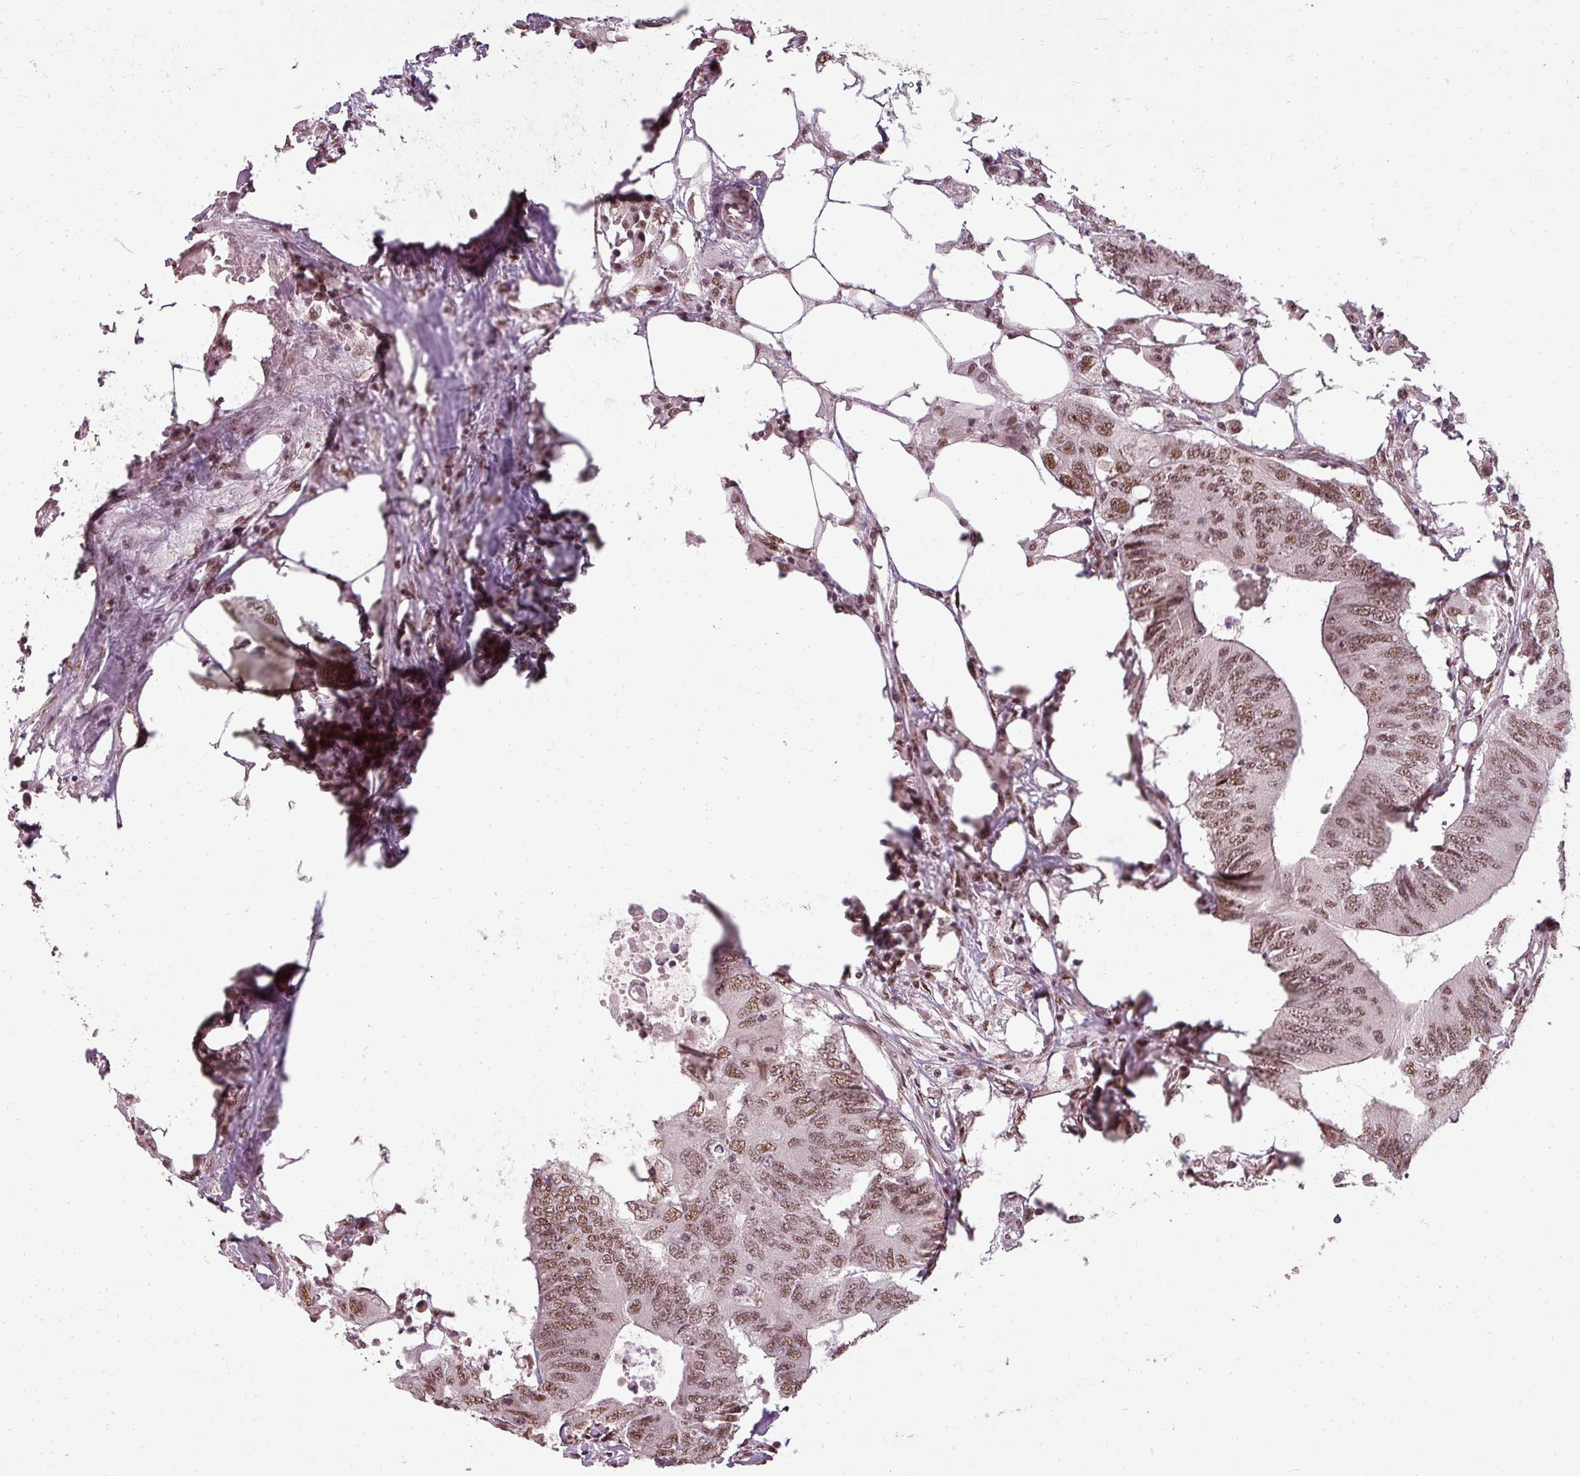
{"staining": {"intensity": "moderate", "quantity": ">75%", "location": "nuclear"}, "tissue": "colorectal cancer", "cell_type": "Tumor cells", "image_type": "cancer", "snomed": [{"axis": "morphology", "description": "Adenocarcinoma, NOS"}, {"axis": "topography", "description": "Colon"}], "caption": "Colorectal cancer stained for a protein (brown) demonstrates moderate nuclear positive expression in about >75% of tumor cells.", "gene": "BCAS3", "patient": {"sex": "male", "age": 71}}